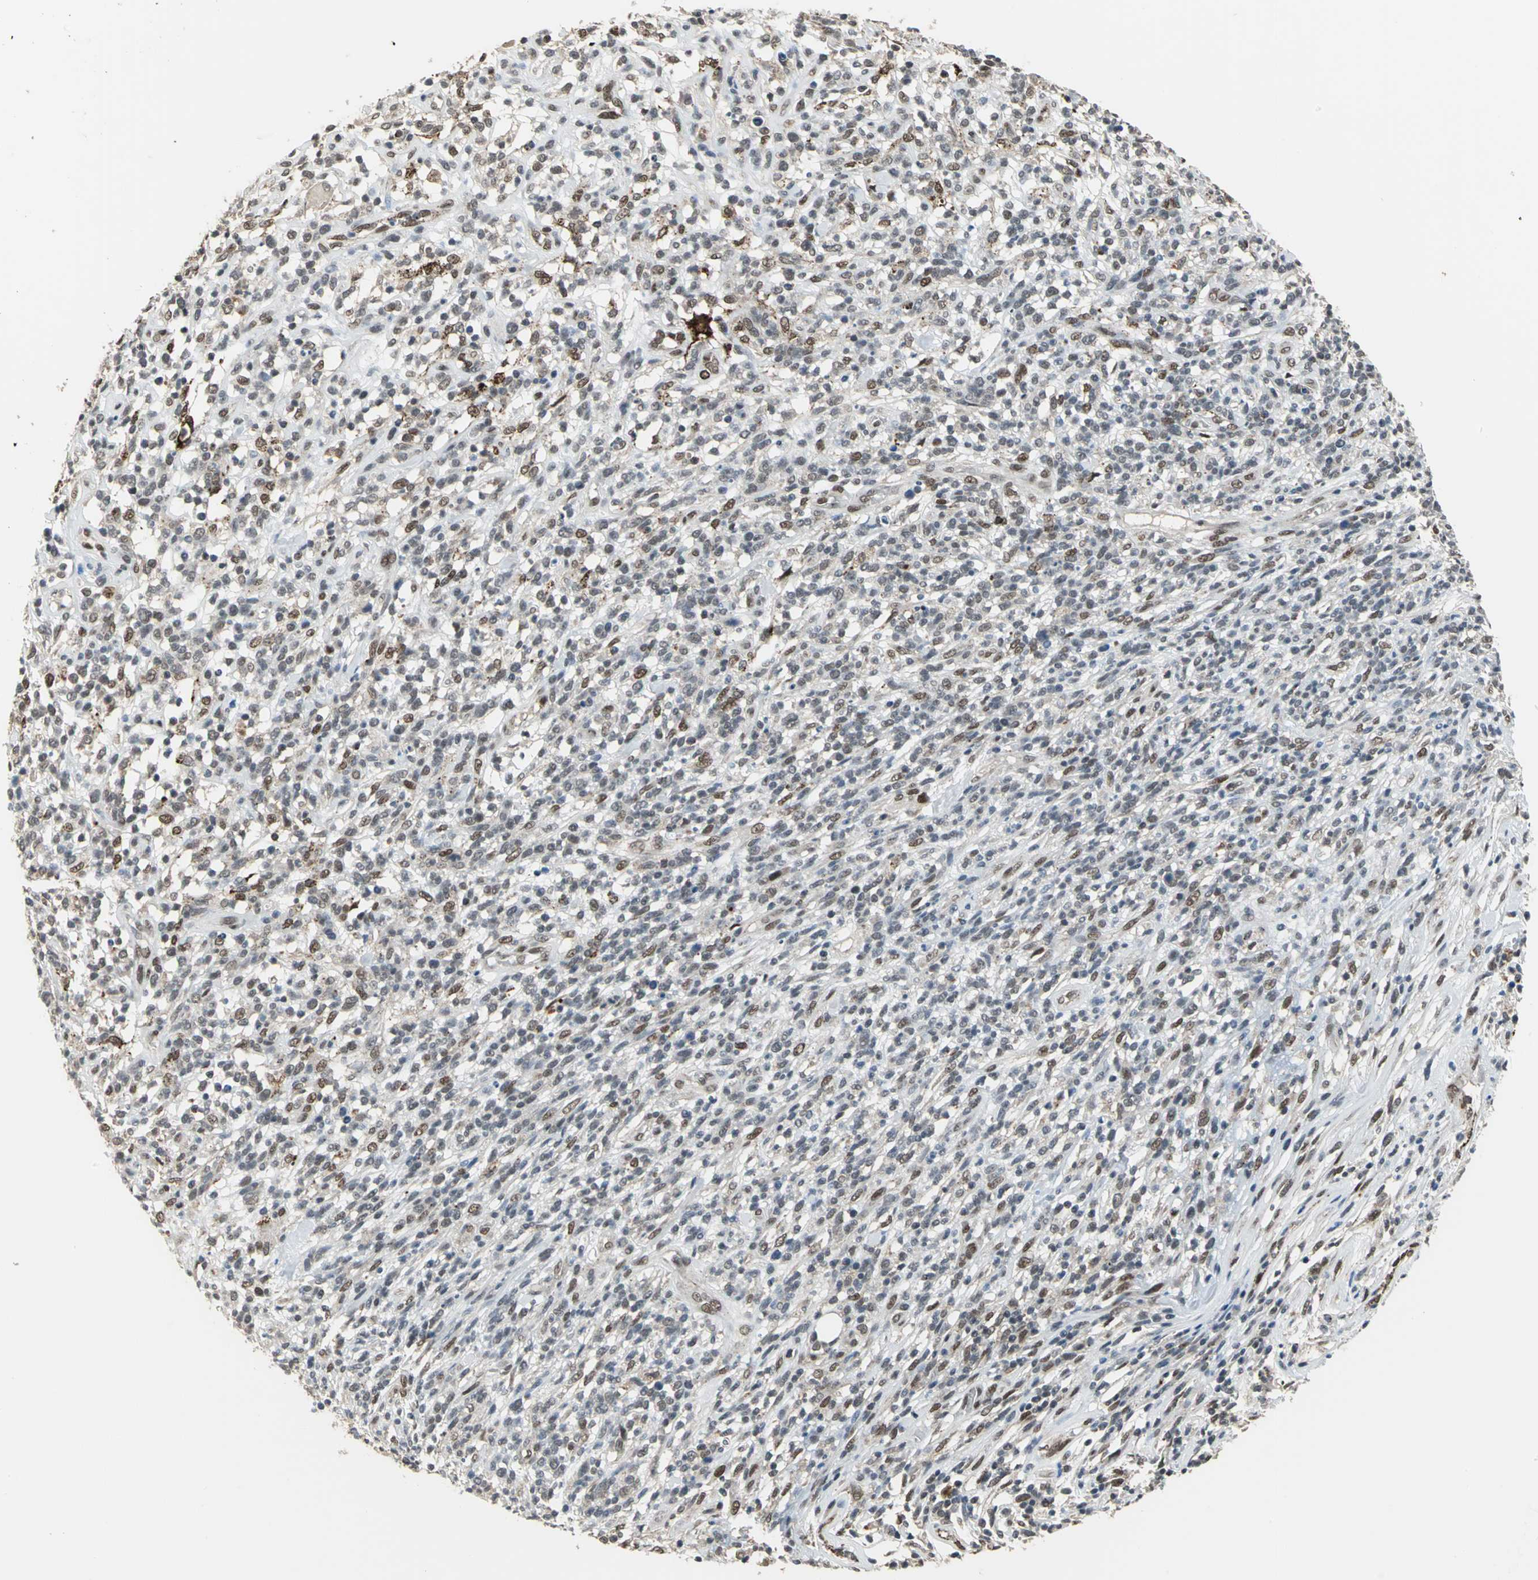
{"staining": {"intensity": "moderate", "quantity": "<25%", "location": "nuclear"}, "tissue": "lymphoma", "cell_type": "Tumor cells", "image_type": "cancer", "snomed": [{"axis": "morphology", "description": "Malignant lymphoma, non-Hodgkin's type, High grade"}, {"axis": "topography", "description": "Lymph node"}], "caption": "The immunohistochemical stain highlights moderate nuclear expression in tumor cells of lymphoma tissue.", "gene": "ELF2", "patient": {"sex": "female", "age": 73}}